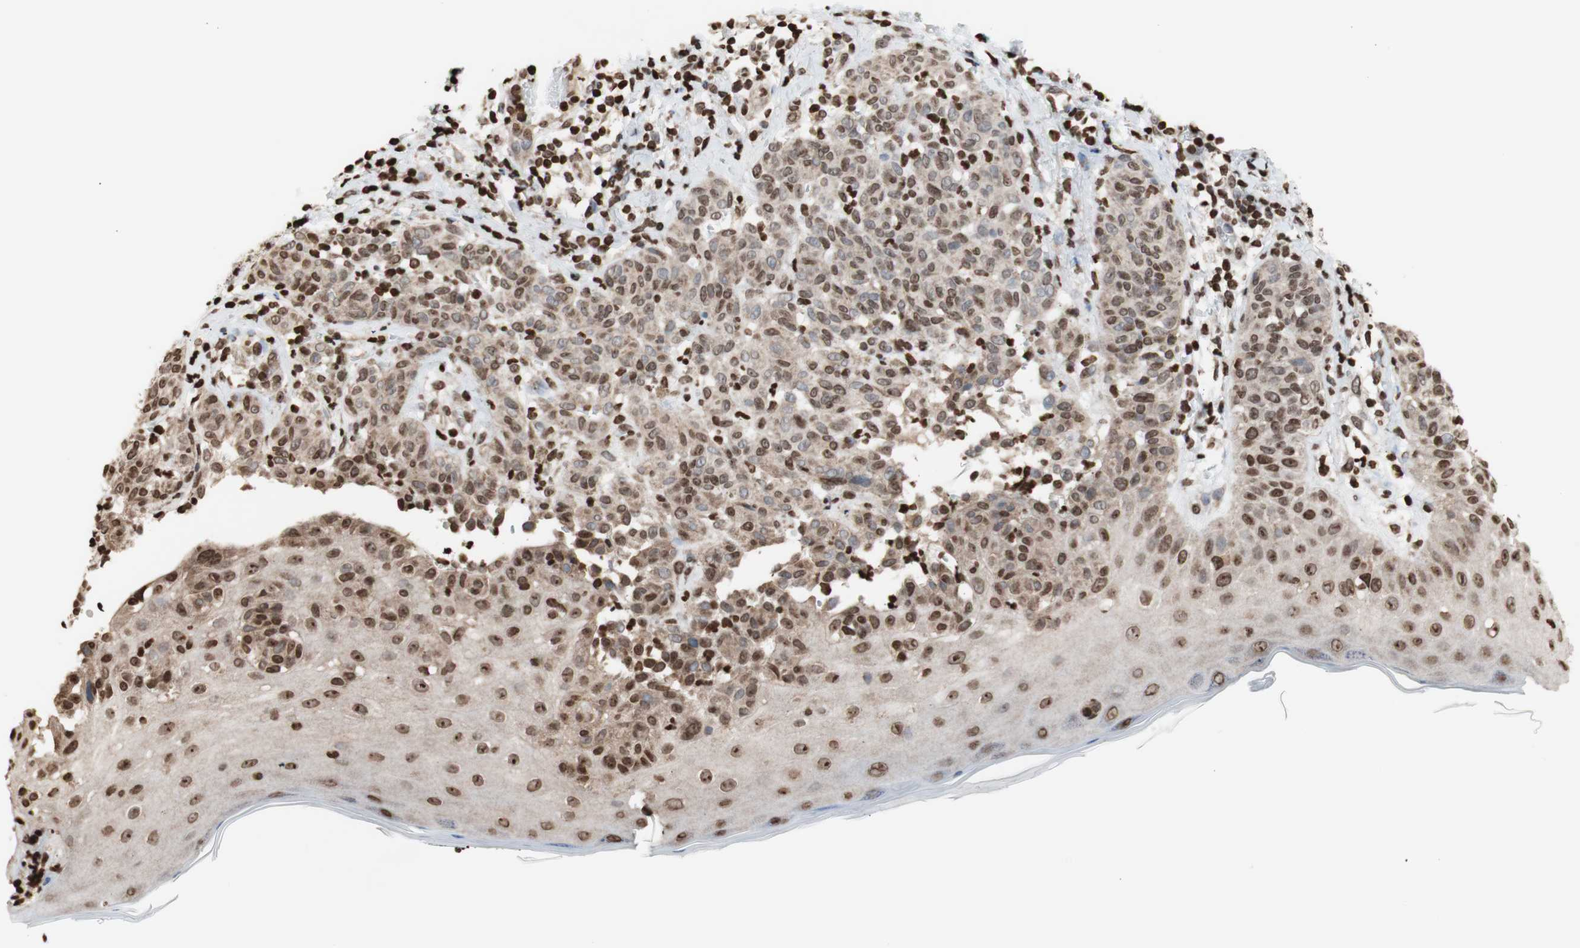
{"staining": {"intensity": "moderate", "quantity": ">75%", "location": "cytoplasmic/membranous,nuclear"}, "tissue": "melanoma", "cell_type": "Tumor cells", "image_type": "cancer", "snomed": [{"axis": "morphology", "description": "Malignant melanoma, NOS"}, {"axis": "topography", "description": "Skin"}], "caption": "Immunohistochemistry (IHC) of malignant melanoma demonstrates medium levels of moderate cytoplasmic/membranous and nuclear positivity in about >75% of tumor cells.", "gene": "SNAI2", "patient": {"sex": "male", "age": 64}}